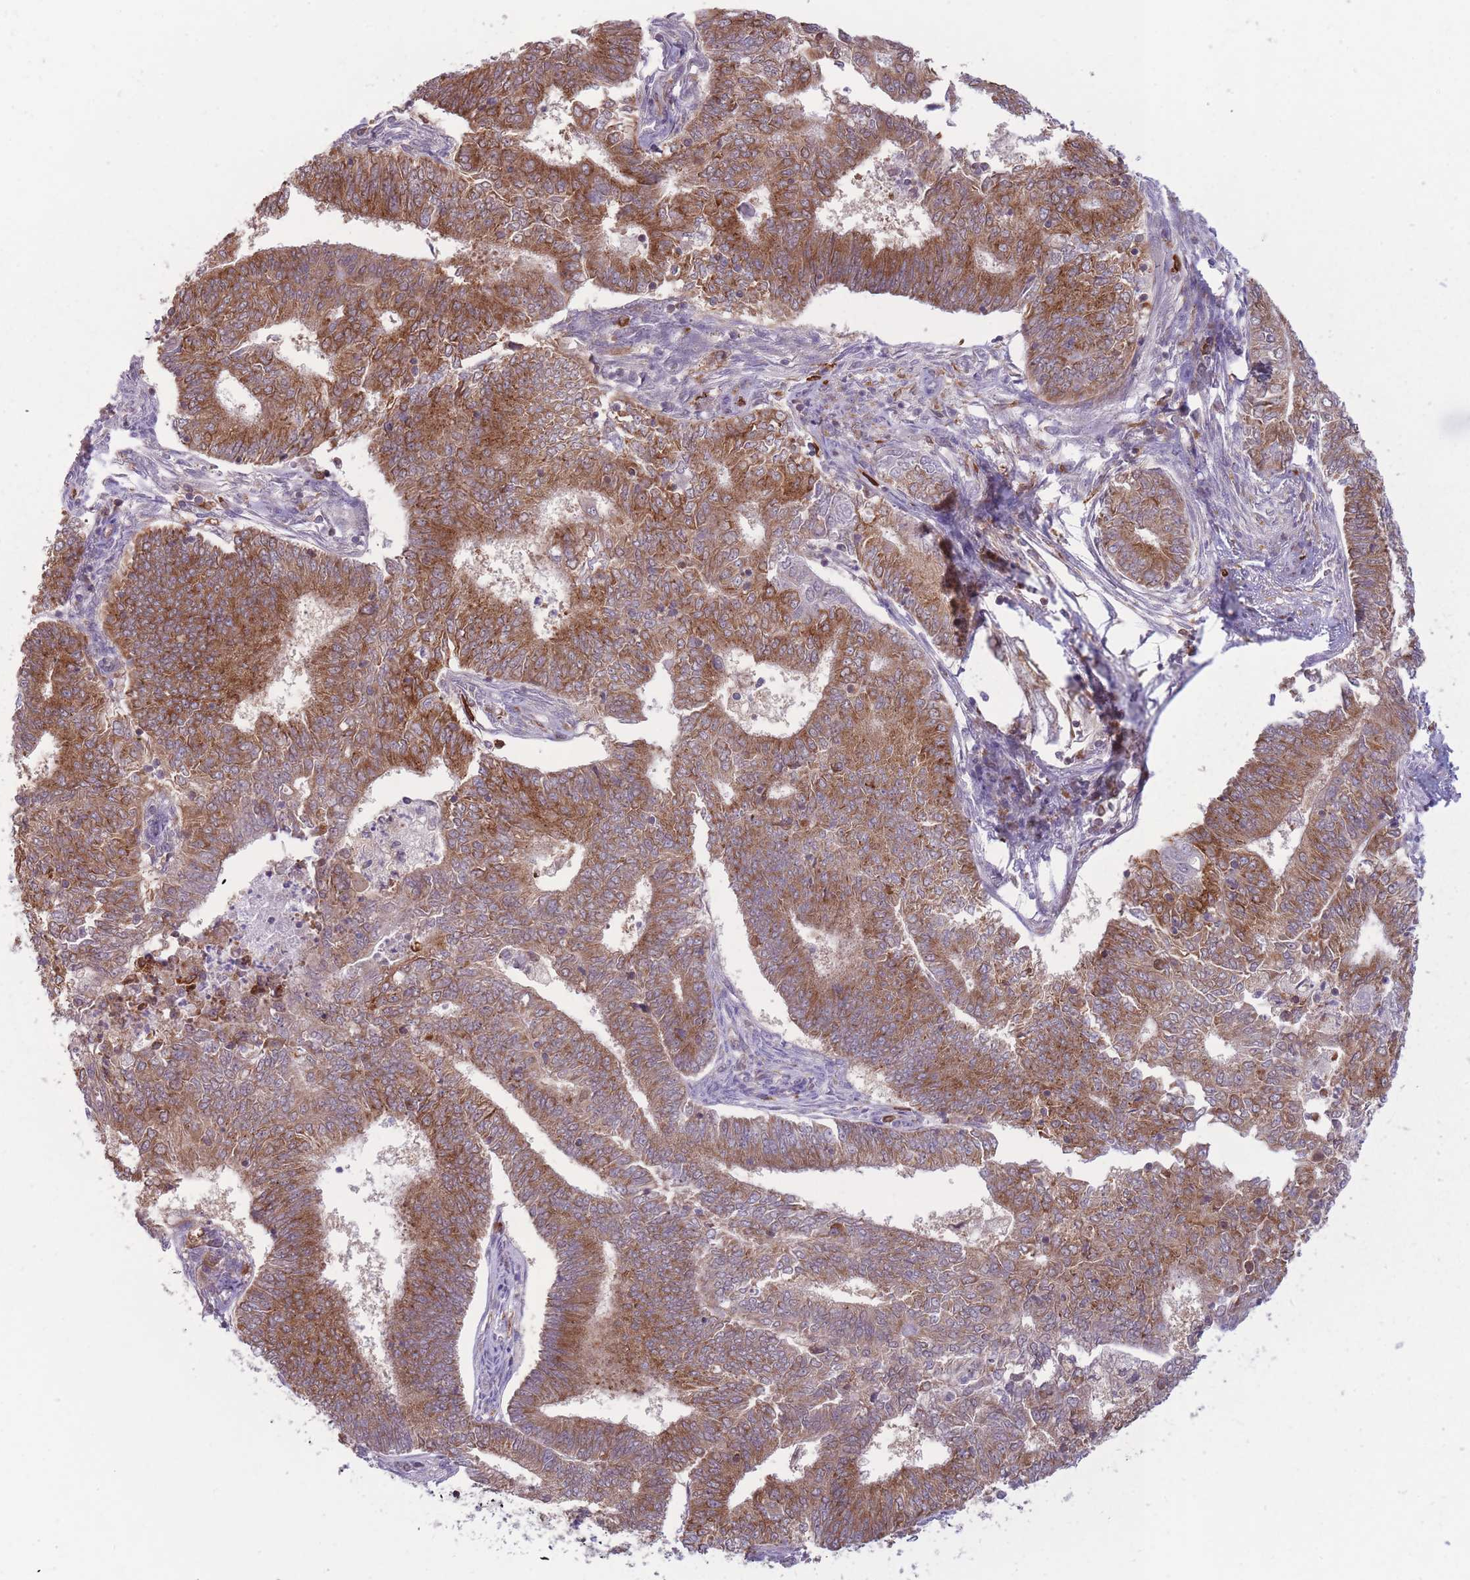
{"staining": {"intensity": "moderate", "quantity": ">75%", "location": "cytoplasmic/membranous"}, "tissue": "endometrial cancer", "cell_type": "Tumor cells", "image_type": "cancer", "snomed": [{"axis": "morphology", "description": "Adenocarcinoma, NOS"}, {"axis": "topography", "description": "Endometrium"}], "caption": "The image displays a brown stain indicating the presence of a protein in the cytoplasmic/membranous of tumor cells in endometrial cancer. The protein of interest is shown in brown color, while the nuclei are stained blue.", "gene": "TMEM121", "patient": {"sex": "female", "age": 62}}